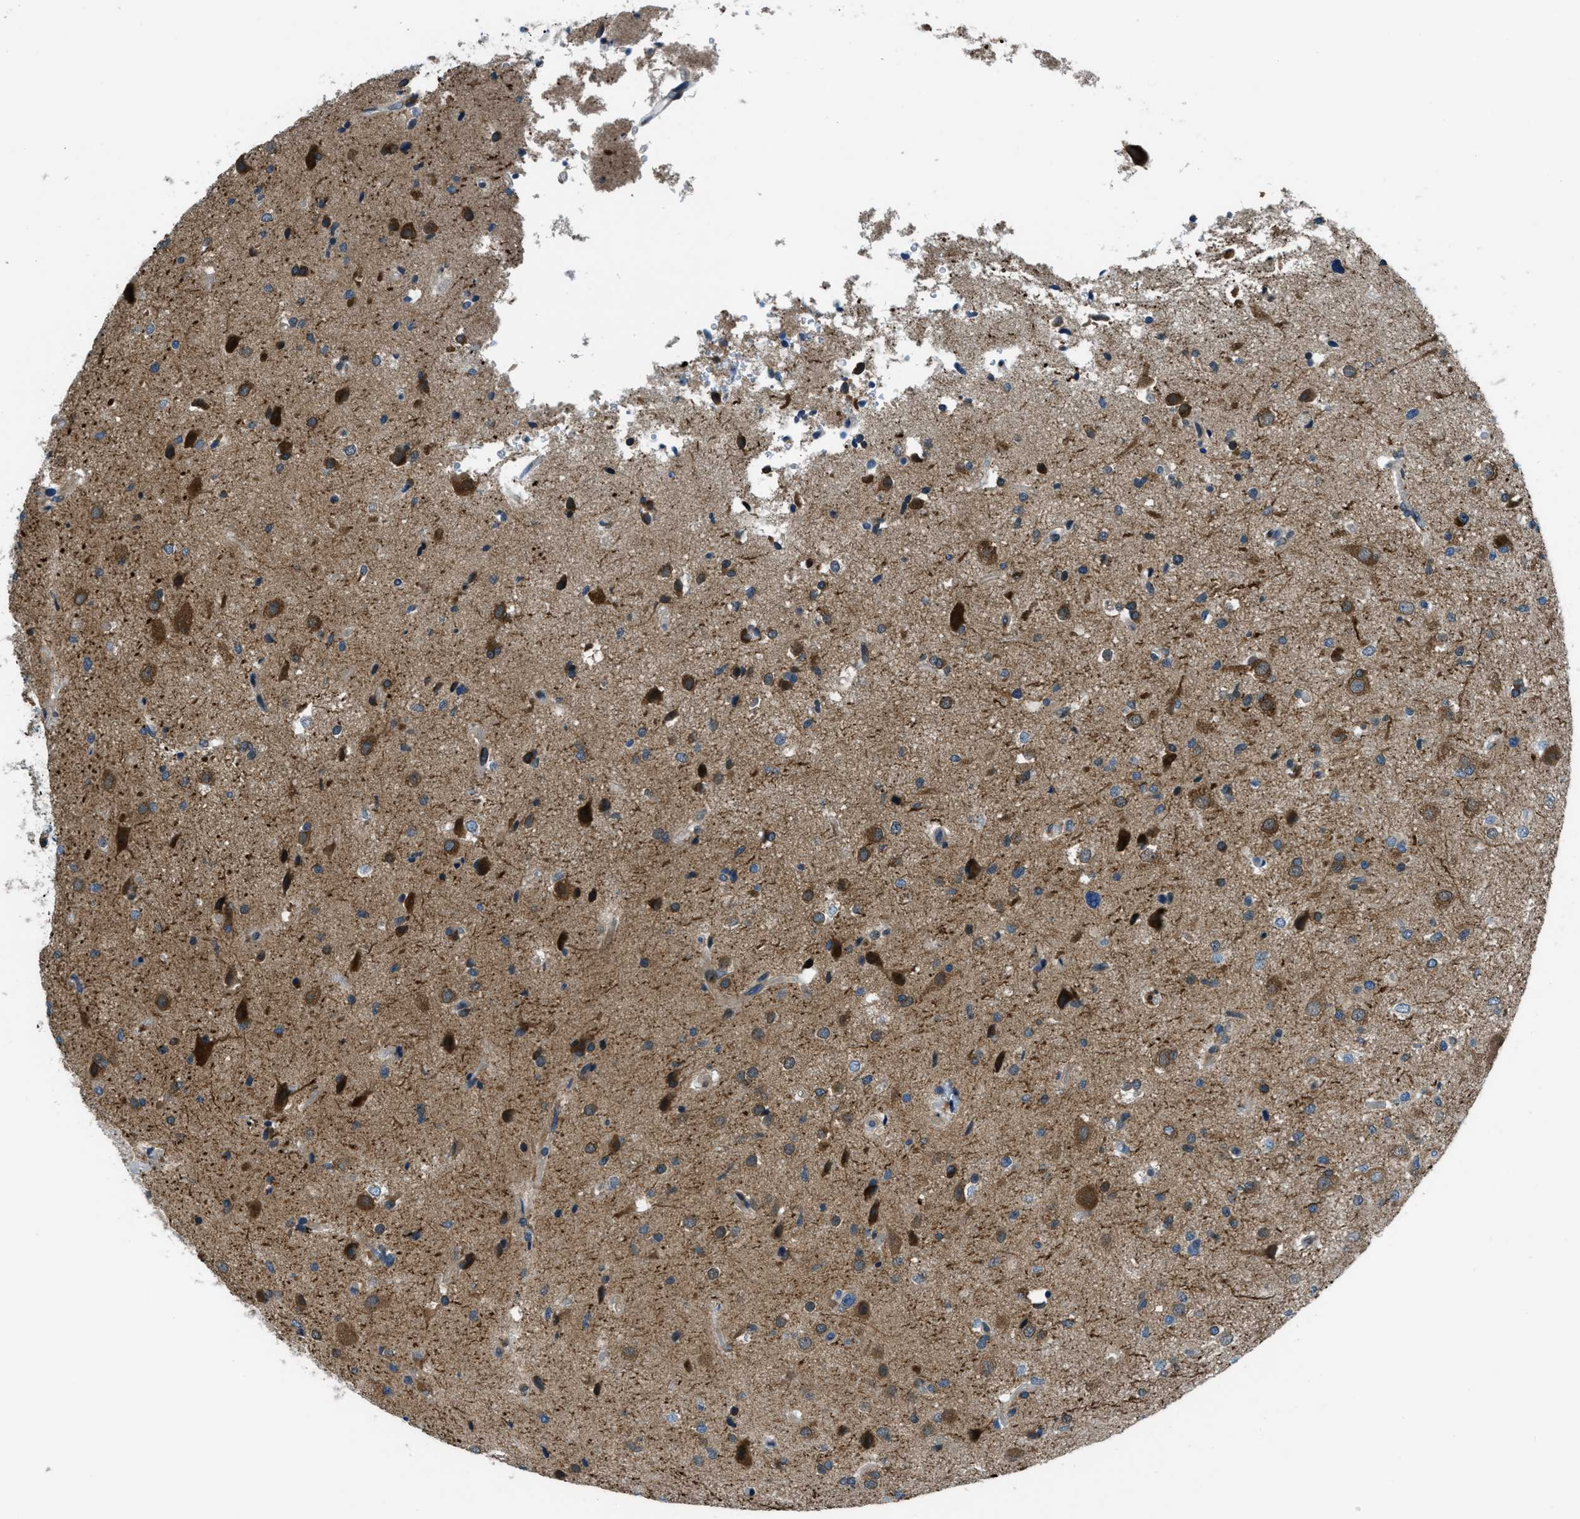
{"staining": {"intensity": "moderate", "quantity": "25%-75%", "location": "cytoplasmic/membranous"}, "tissue": "glioma", "cell_type": "Tumor cells", "image_type": "cancer", "snomed": [{"axis": "morphology", "description": "Glioma, malignant, High grade"}, {"axis": "topography", "description": "Brain"}], "caption": "Glioma stained for a protein displays moderate cytoplasmic/membranous positivity in tumor cells.", "gene": "ARFGAP2", "patient": {"sex": "male", "age": 33}}